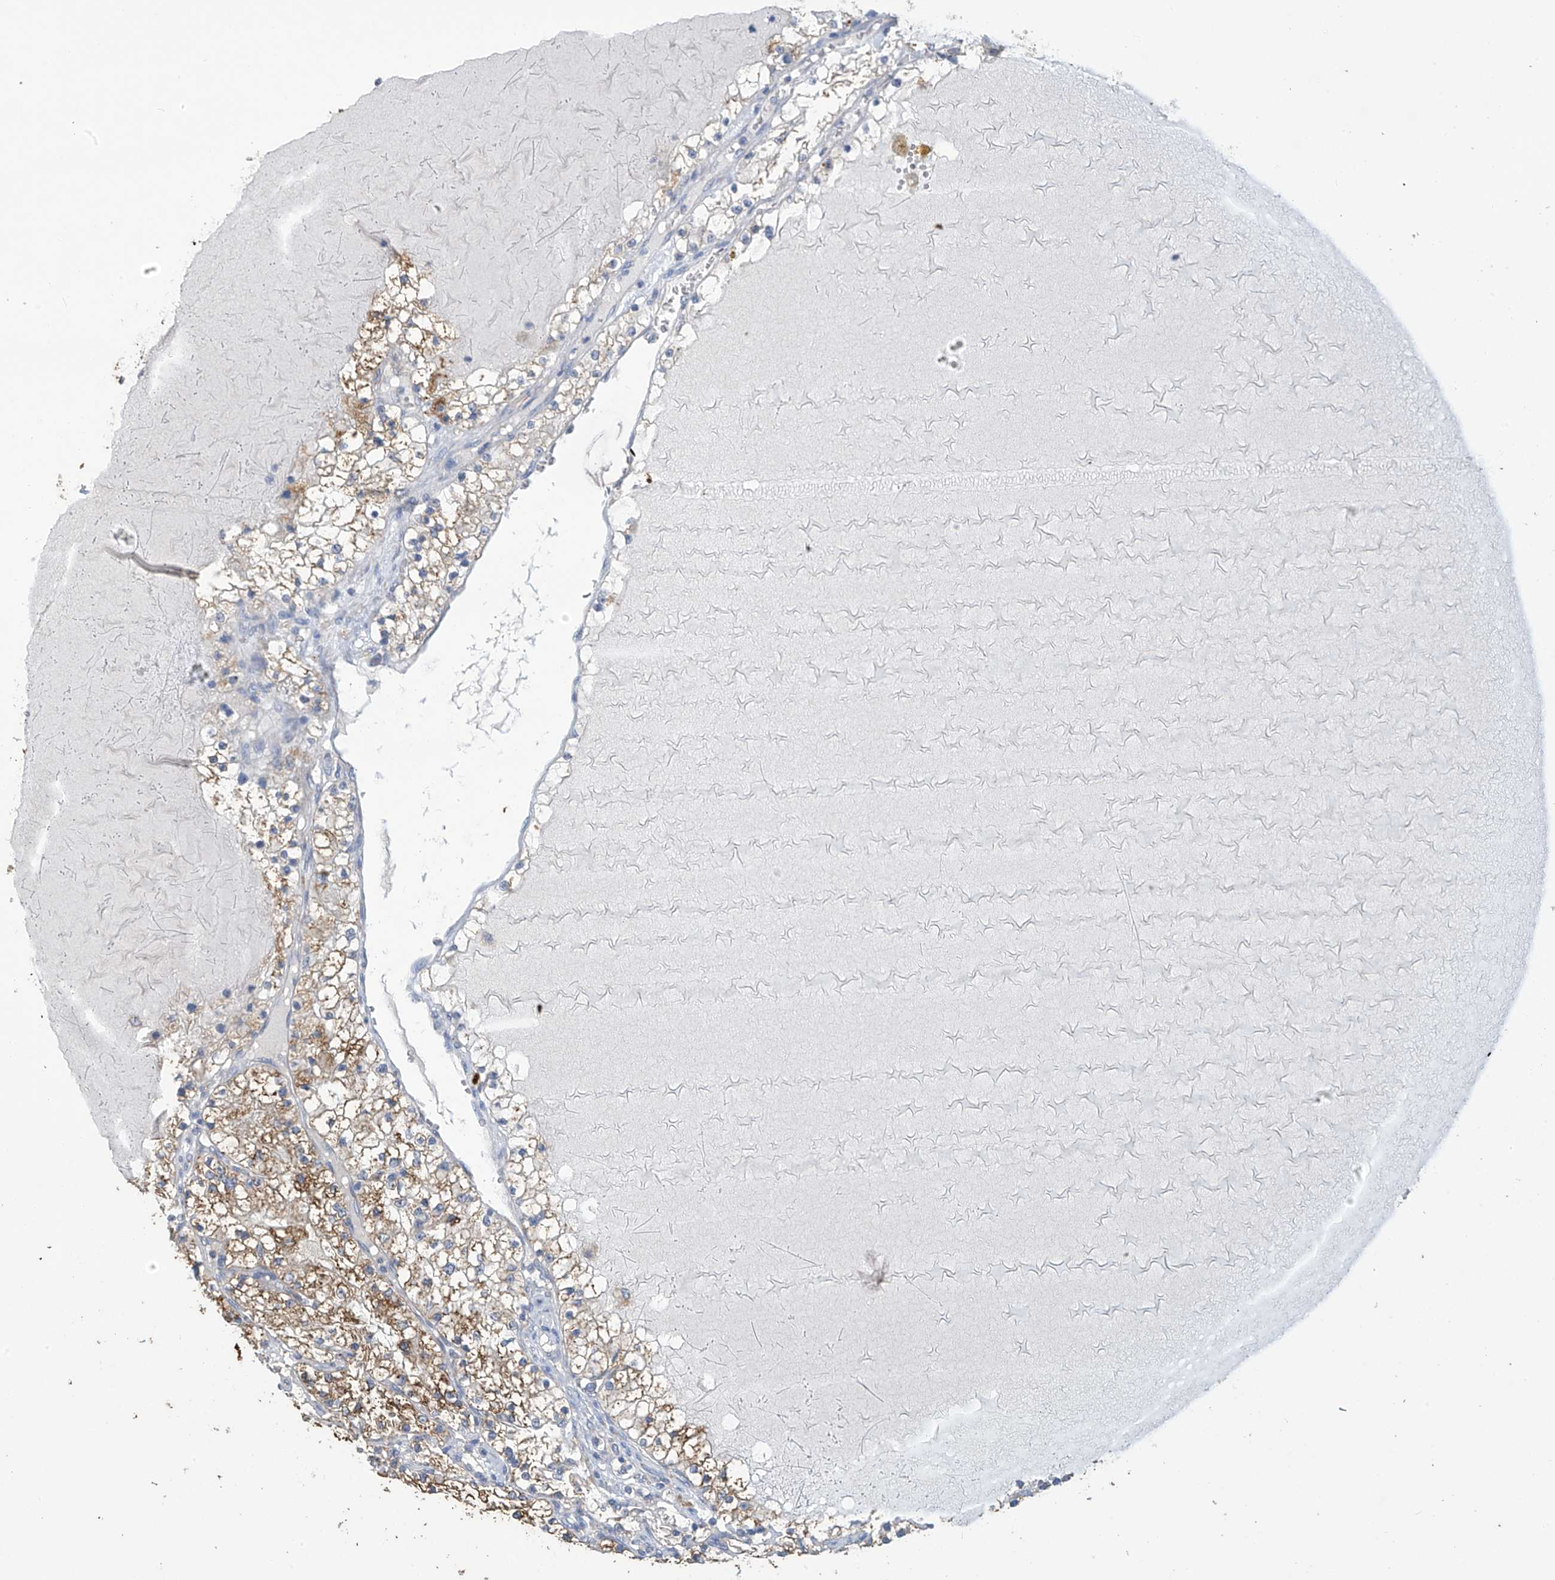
{"staining": {"intensity": "moderate", "quantity": ">75%", "location": "cytoplasmic/membranous"}, "tissue": "renal cancer", "cell_type": "Tumor cells", "image_type": "cancer", "snomed": [{"axis": "morphology", "description": "Normal tissue, NOS"}, {"axis": "morphology", "description": "Adenocarcinoma, NOS"}, {"axis": "topography", "description": "Kidney"}], "caption": "Brown immunohistochemical staining in human renal adenocarcinoma demonstrates moderate cytoplasmic/membranous staining in about >75% of tumor cells. The staining is performed using DAB brown chromogen to label protein expression. The nuclei are counter-stained blue using hematoxylin.", "gene": "OGT", "patient": {"sex": "male", "age": 68}}